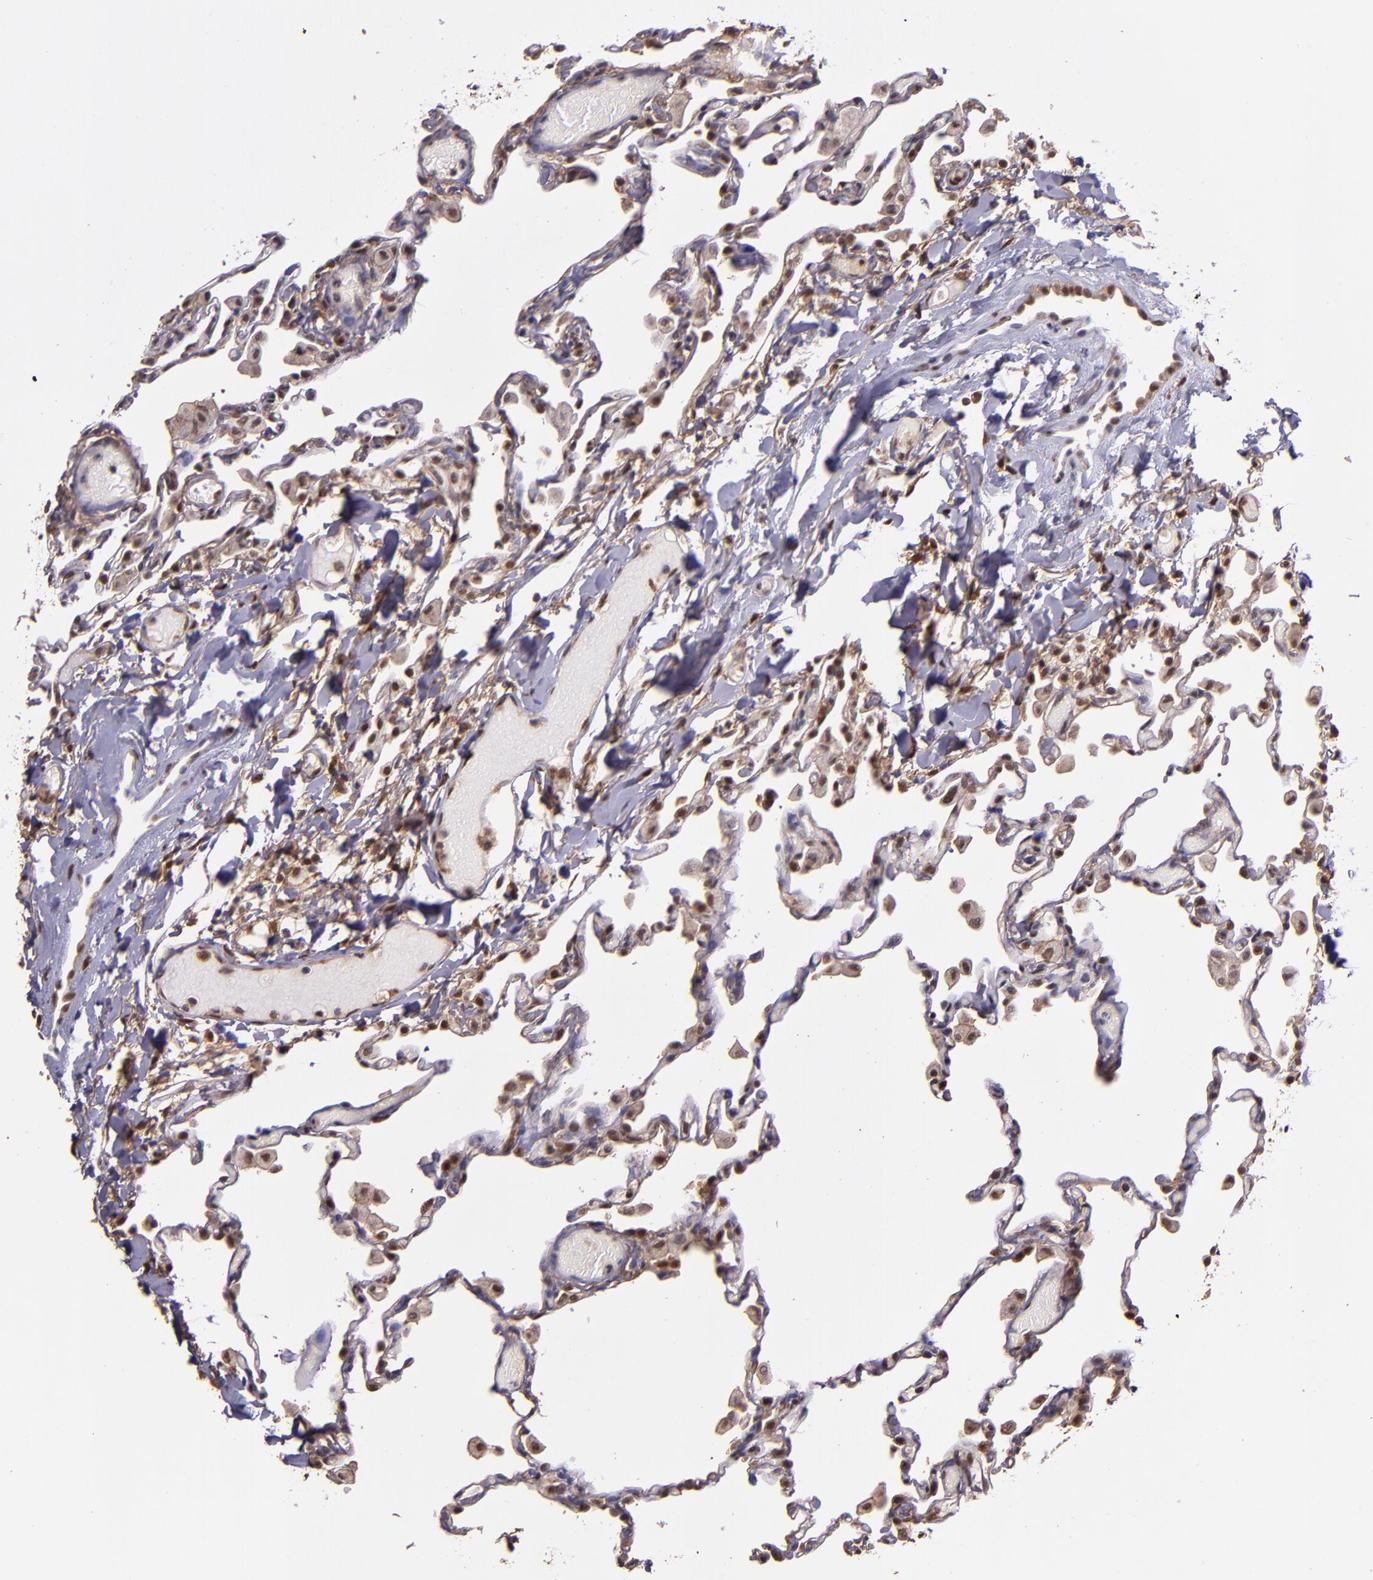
{"staining": {"intensity": "moderate", "quantity": ">75%", "location": "cytoplasmic/membranous"}, "tissue": "lung", "cell_type": "Alveolar cells", "image_type": "normal", "snomed": [{"axis": "morphology", "description": "Normal tissue, NOS"}, {"axis": "topography", "description": "Lung"}], "caption": "Immunohistochemistry (IHC) image of unremarkable lung: human lung stained using immunohistochemistry exhibits medium levels of moderate protein expression localized specifically in the cytoplasmic/membranous of alveolar cells, appearing as a cytoplasmic/membranous brown color.", "gene": "STAT6", "patient": {"sex": "female", "age": 49}}